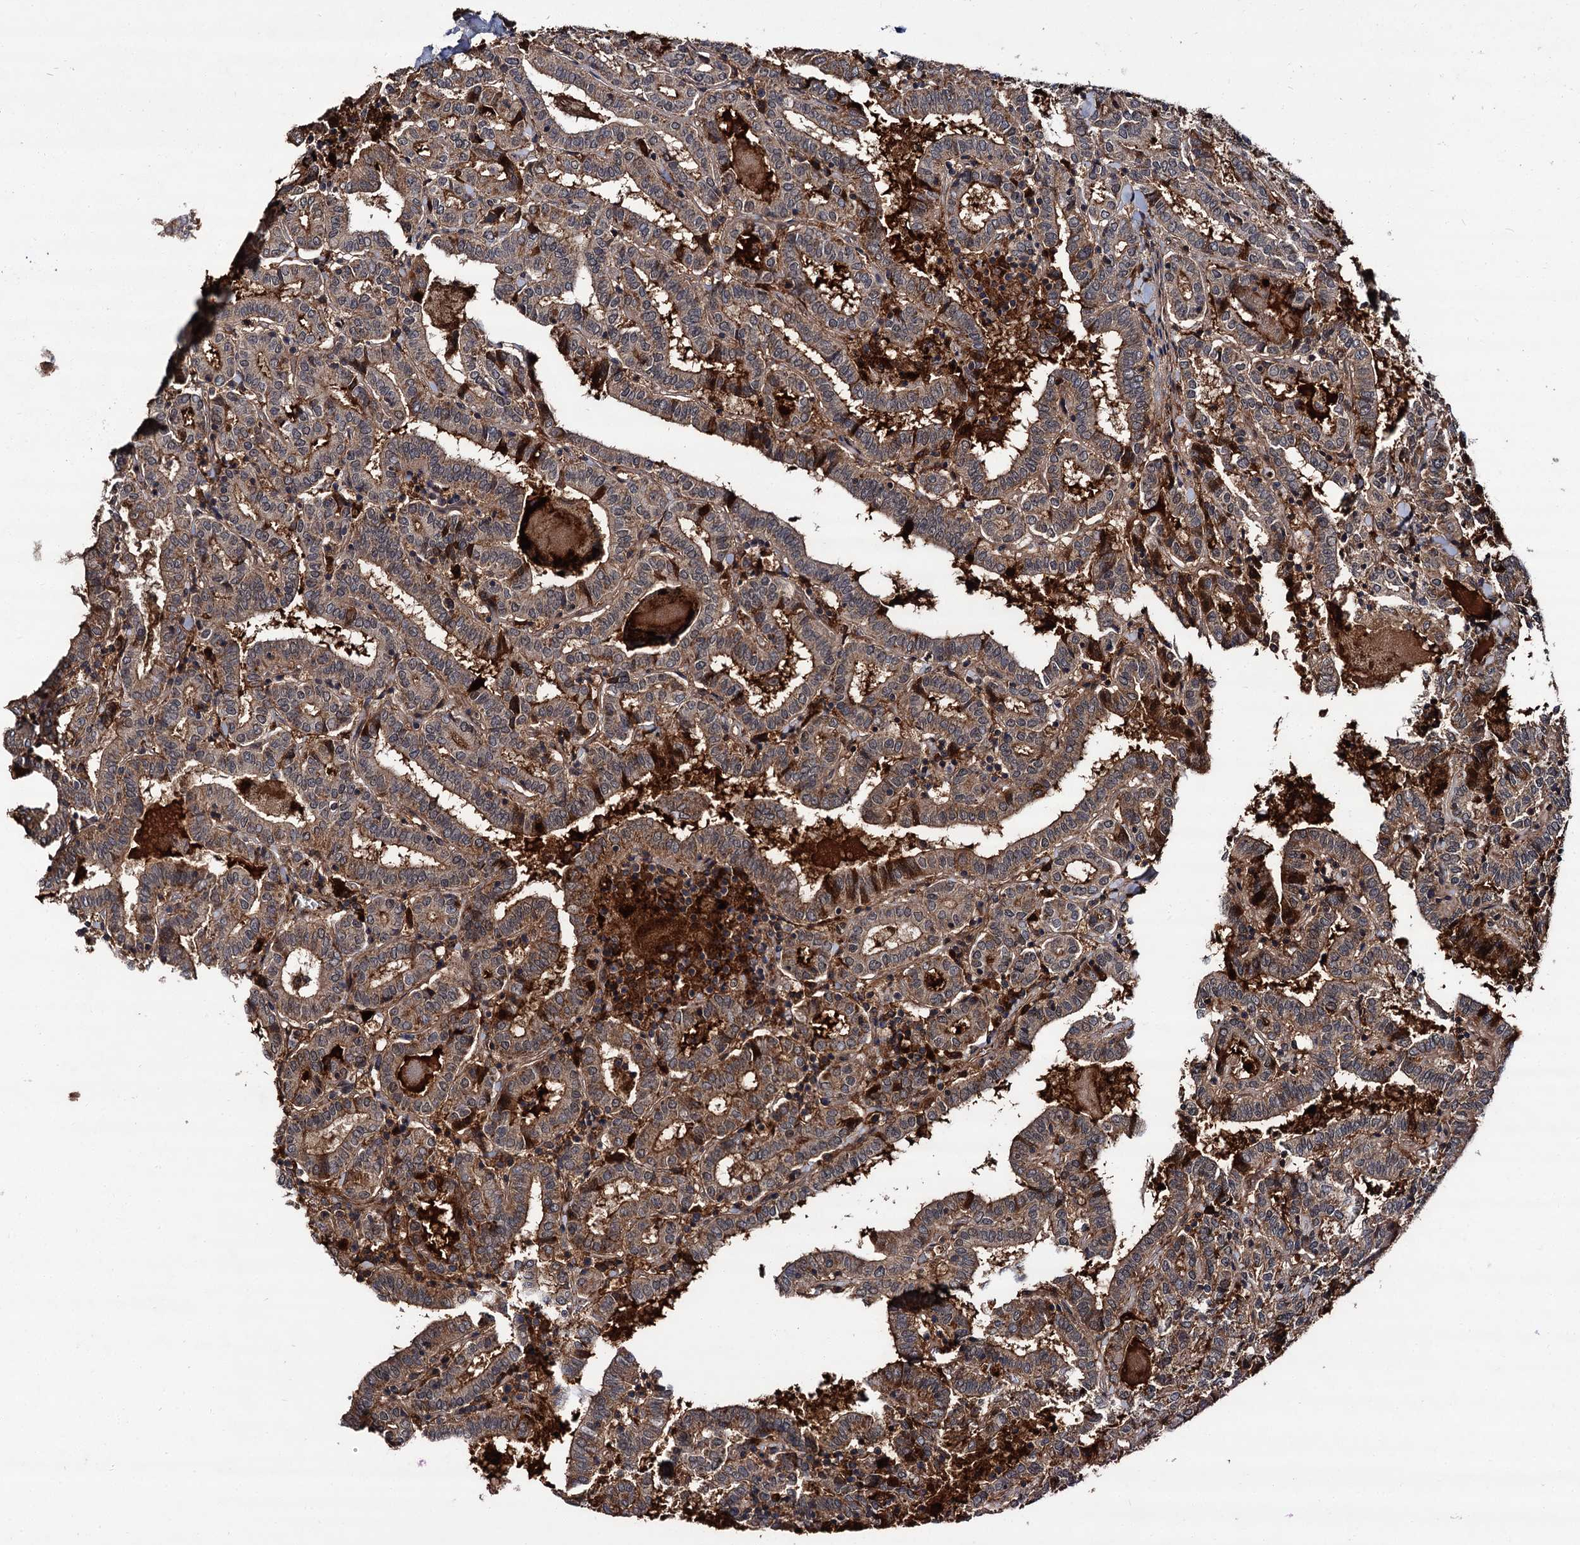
{"staining": {"intensity": "moderate", "quantity": "25%-75%", "location": "cytoplasmic/membranous"}, "tissue": "thyroid cancer", "cell_type": "Tumor cells", "image_type": "cancer", "snomed": [{"axis": "morphology", "description": "Papillary adenocarcinoma, NOS"}, {"axis": "topography", "description": "Thyroid gland"}], "caption": "Tumor cells demonstrate moderate cytoplasmic/membranous positivity in approximately 25%-75% of cells in thyroid cancer.", "gene": "MBD6", "patient": {"sex": "female", "age": 72}}